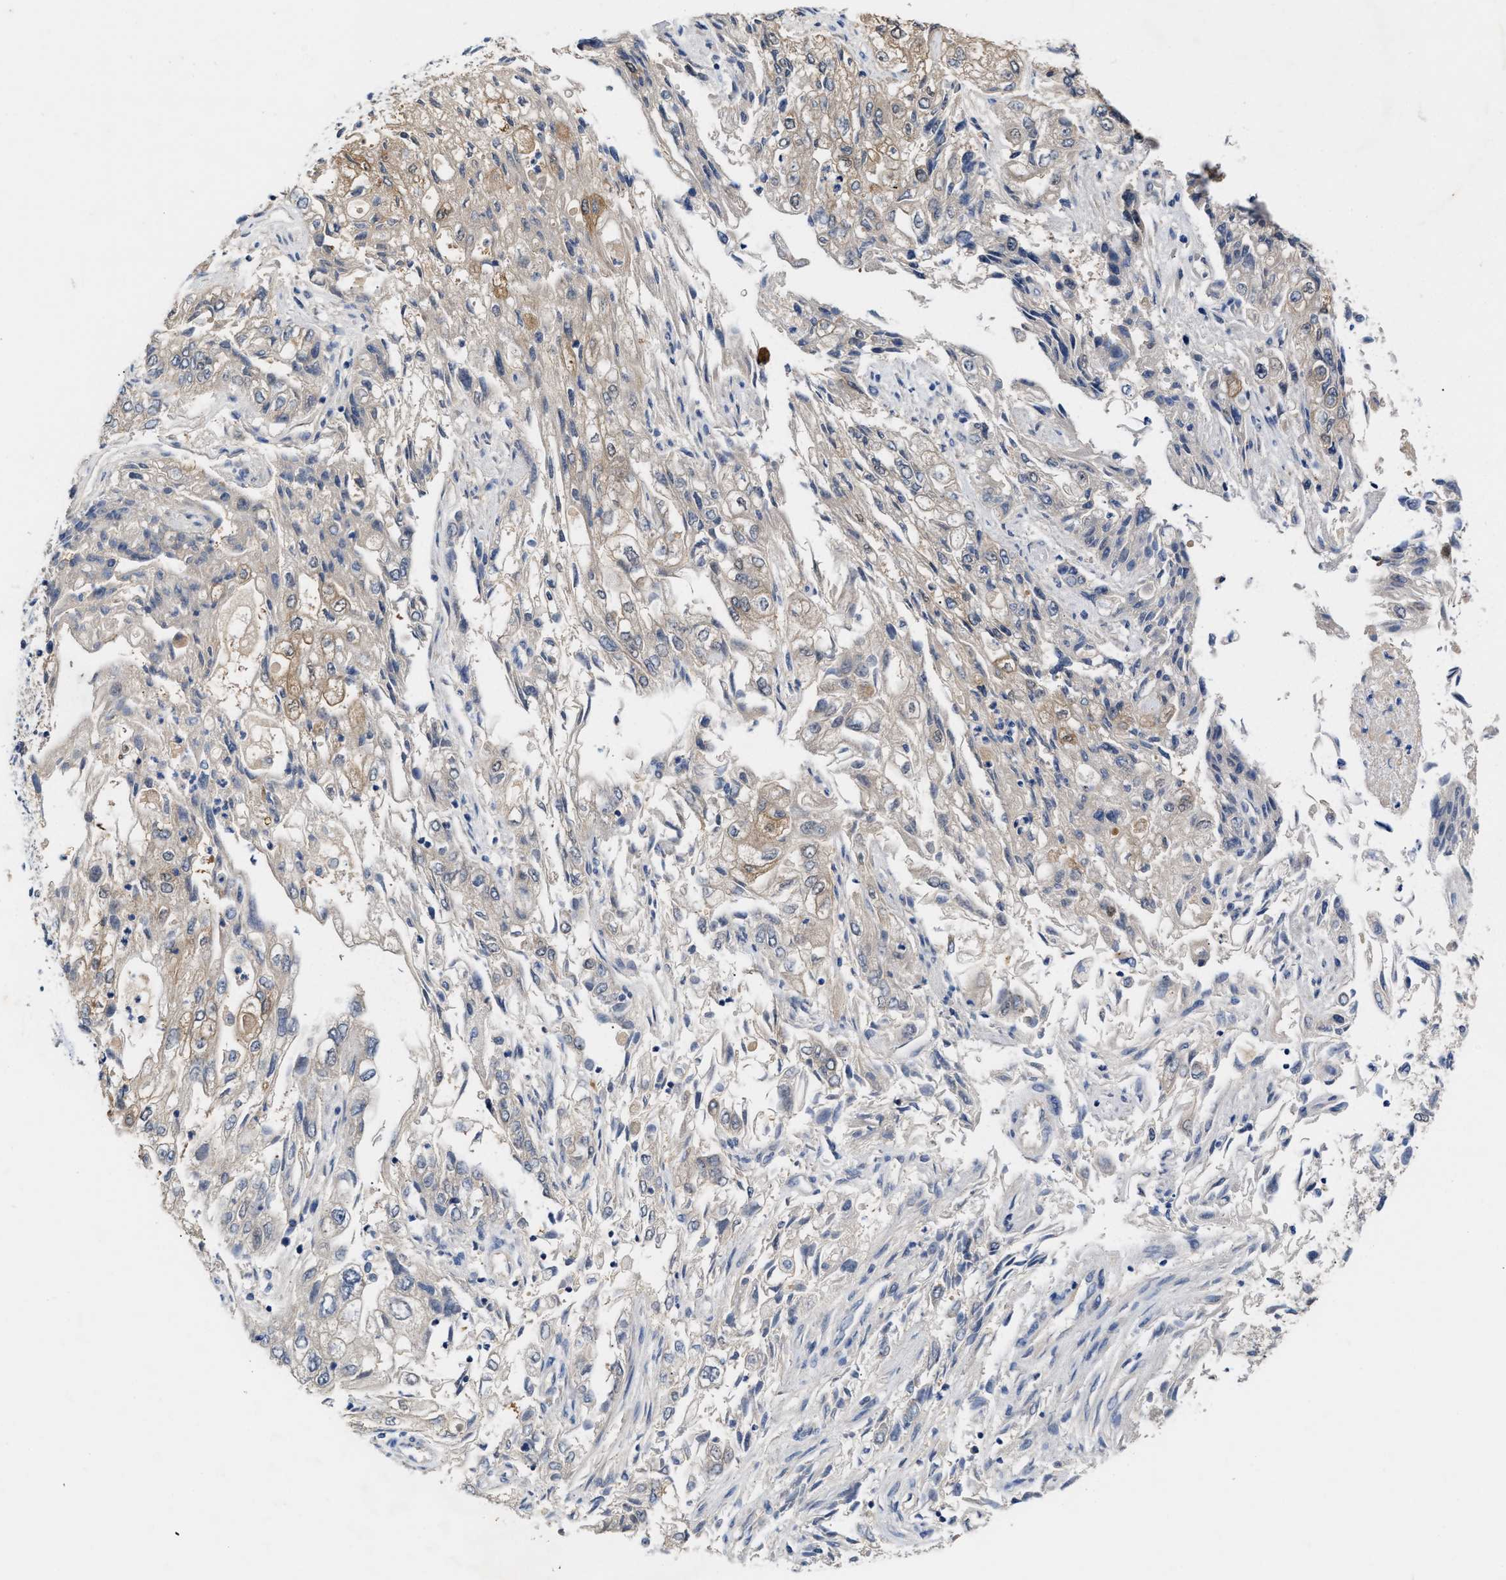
{"staining": {"intensity": "weak", "quantity": "<25%", "location": "cytoplasmic/membranous"}, "tissue": "endometrial cancer", "cell_type": "Tumor cells", "image_type": "cancer", "snomed": [{"axis": "morphology", "description": "Adenocarcinoma, NOS"}, {"axis": "topography", "description": "Endometrium"}], "caption": "This is an IHC photomicrograph of human endometrial cancer. There is no positivity in tumor cells.", "gene": "BBLN", "patient": {"sex": "female", "age": 49}}